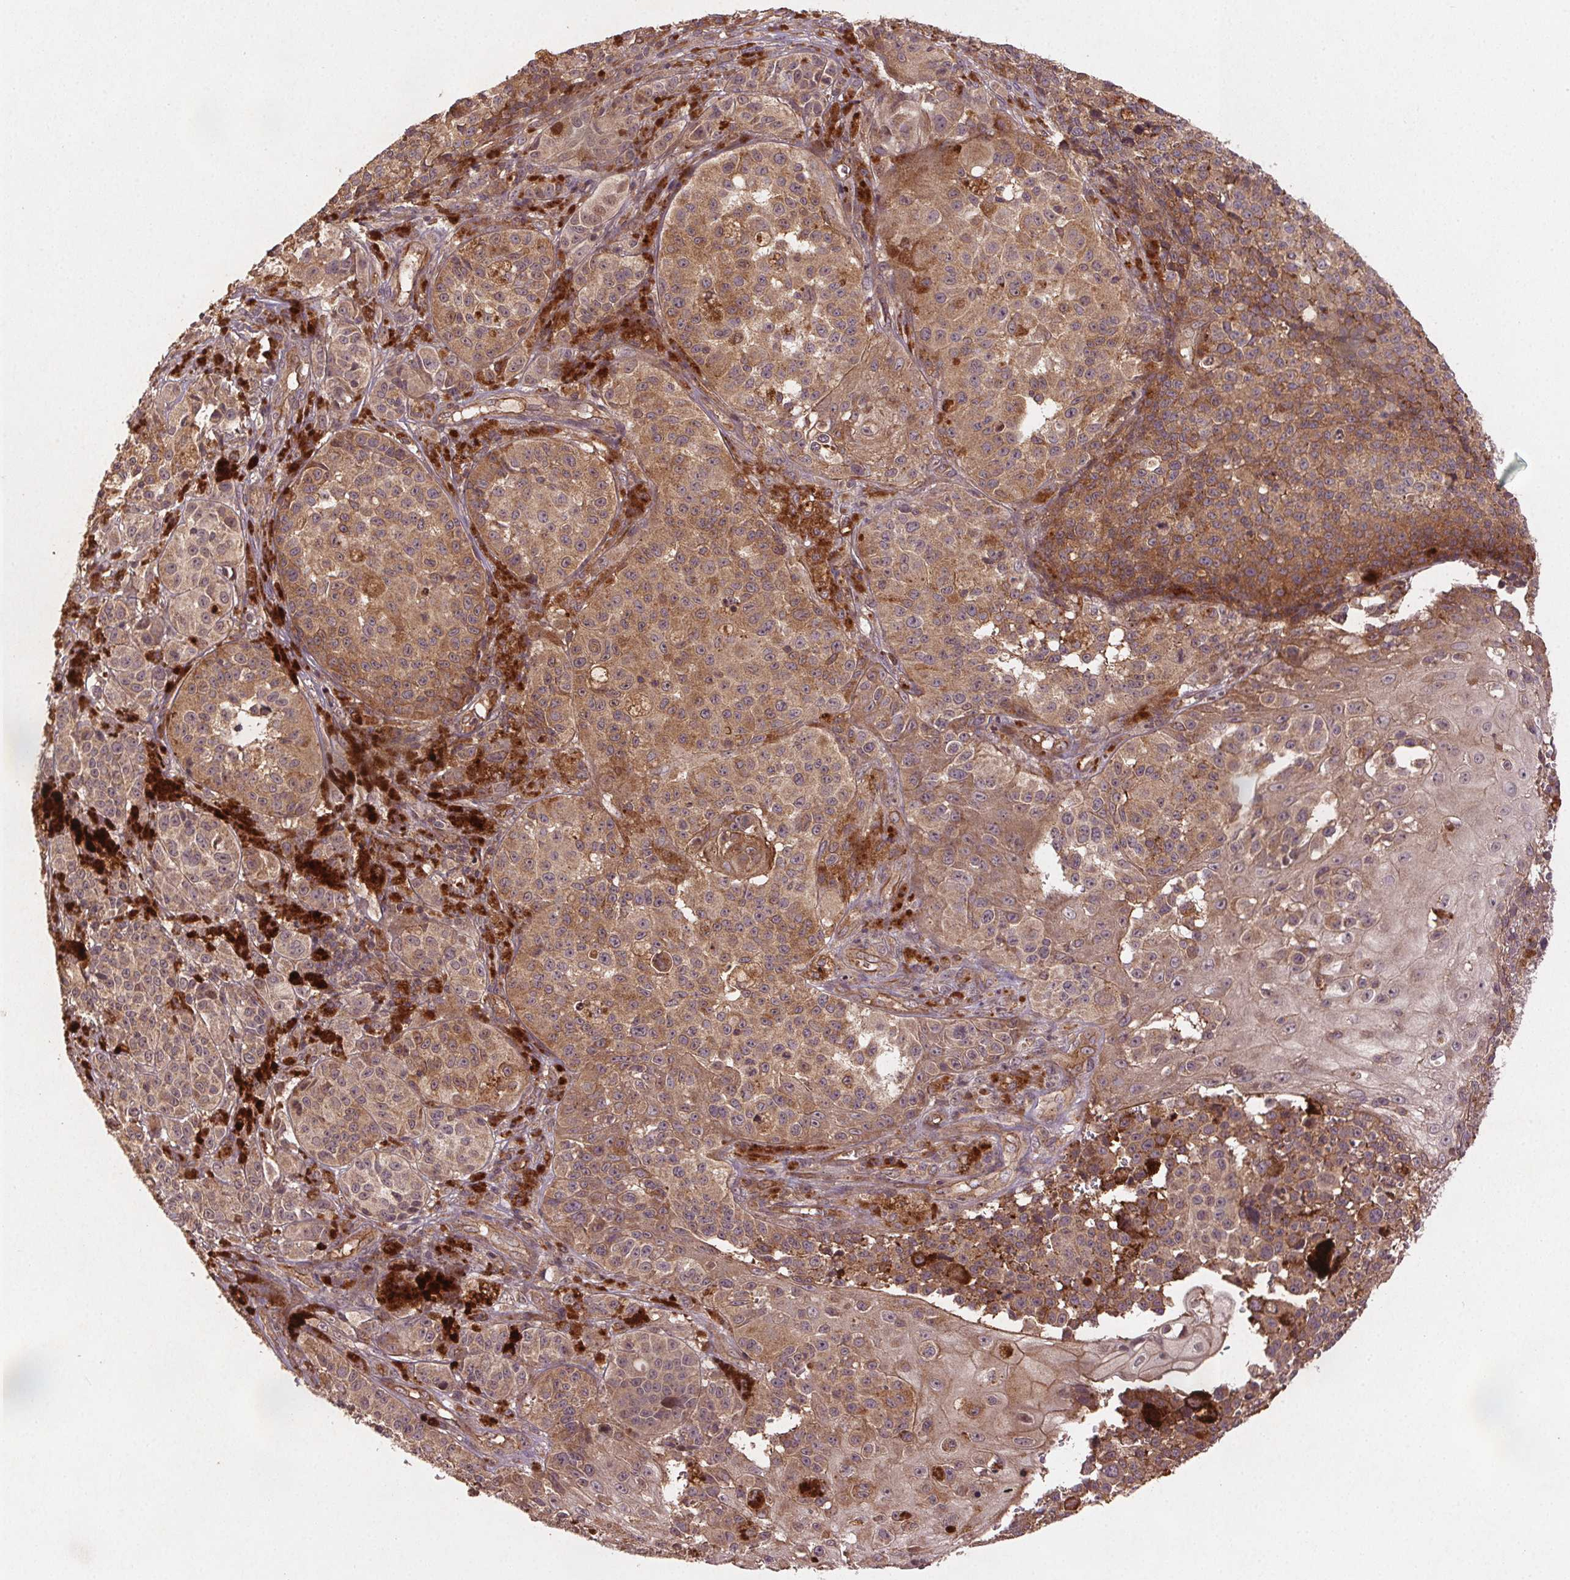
{"staining": {"intensity": "moderate", "quantity": "25%-75%", "location": "cytoplasmic/membranous"}, "tissue": "melanoma", "cell_type": "Tumor cells", "image_type": "cancer", "snomed": [{"axis": "morphology", "description": "Malignant melanoma, NOS"}, {"axis": "topography", "description": "Skin"}], "caption": "IHC (DAB (3,3'-diaminobenzidine)) staining of melanoma displays moderate cytoplasmic/membranous protein staining in about 25%-75% of tumor cells. Nuclei are stained in blue.", "gene": "SEC14L2", "patient": {"sex": "female", "age": 58}}